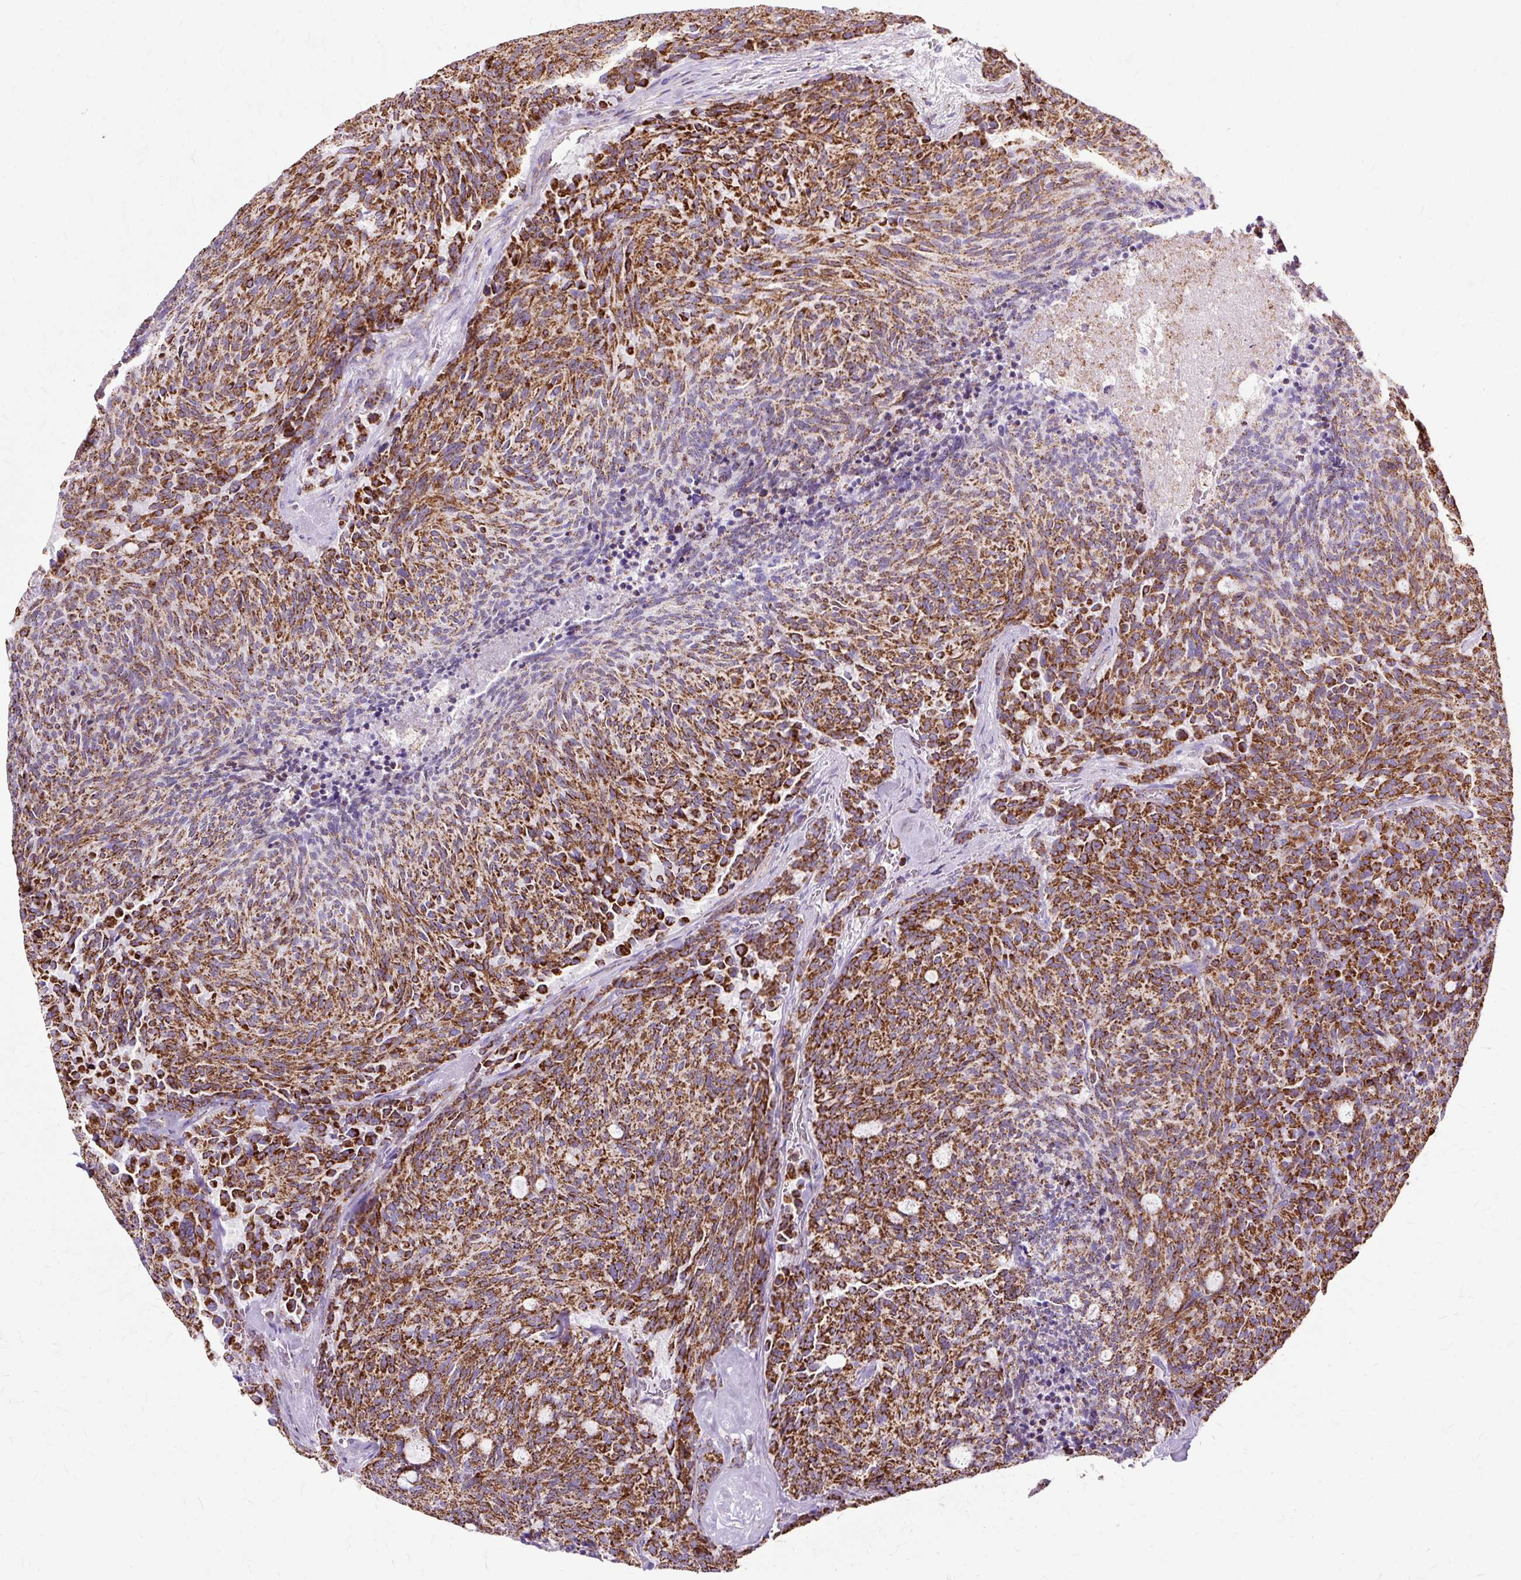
{"staining": {"intensity": "strong", "quantity": ">75%", "location": "cytoplasmic/membranous"}, "tissue": "carcinoid", "cell_type": "Tumor cells", "image_type": "cancer", "snomed": [{"axis": "morphology", "description": "Carcinoid, malignant, NOS"}, {"axis": "topography", "description": "Pancreas"}], "caption": "Immunohistochemistry (IHC) (DAB) staining of human carcinoid (malignant) demonstrates strong cytoplasmic/membranous protein positivity in approximately >75% of tumor cells.", "gene": "DLAT", "patient": {"sex": "female", "age": 54}}